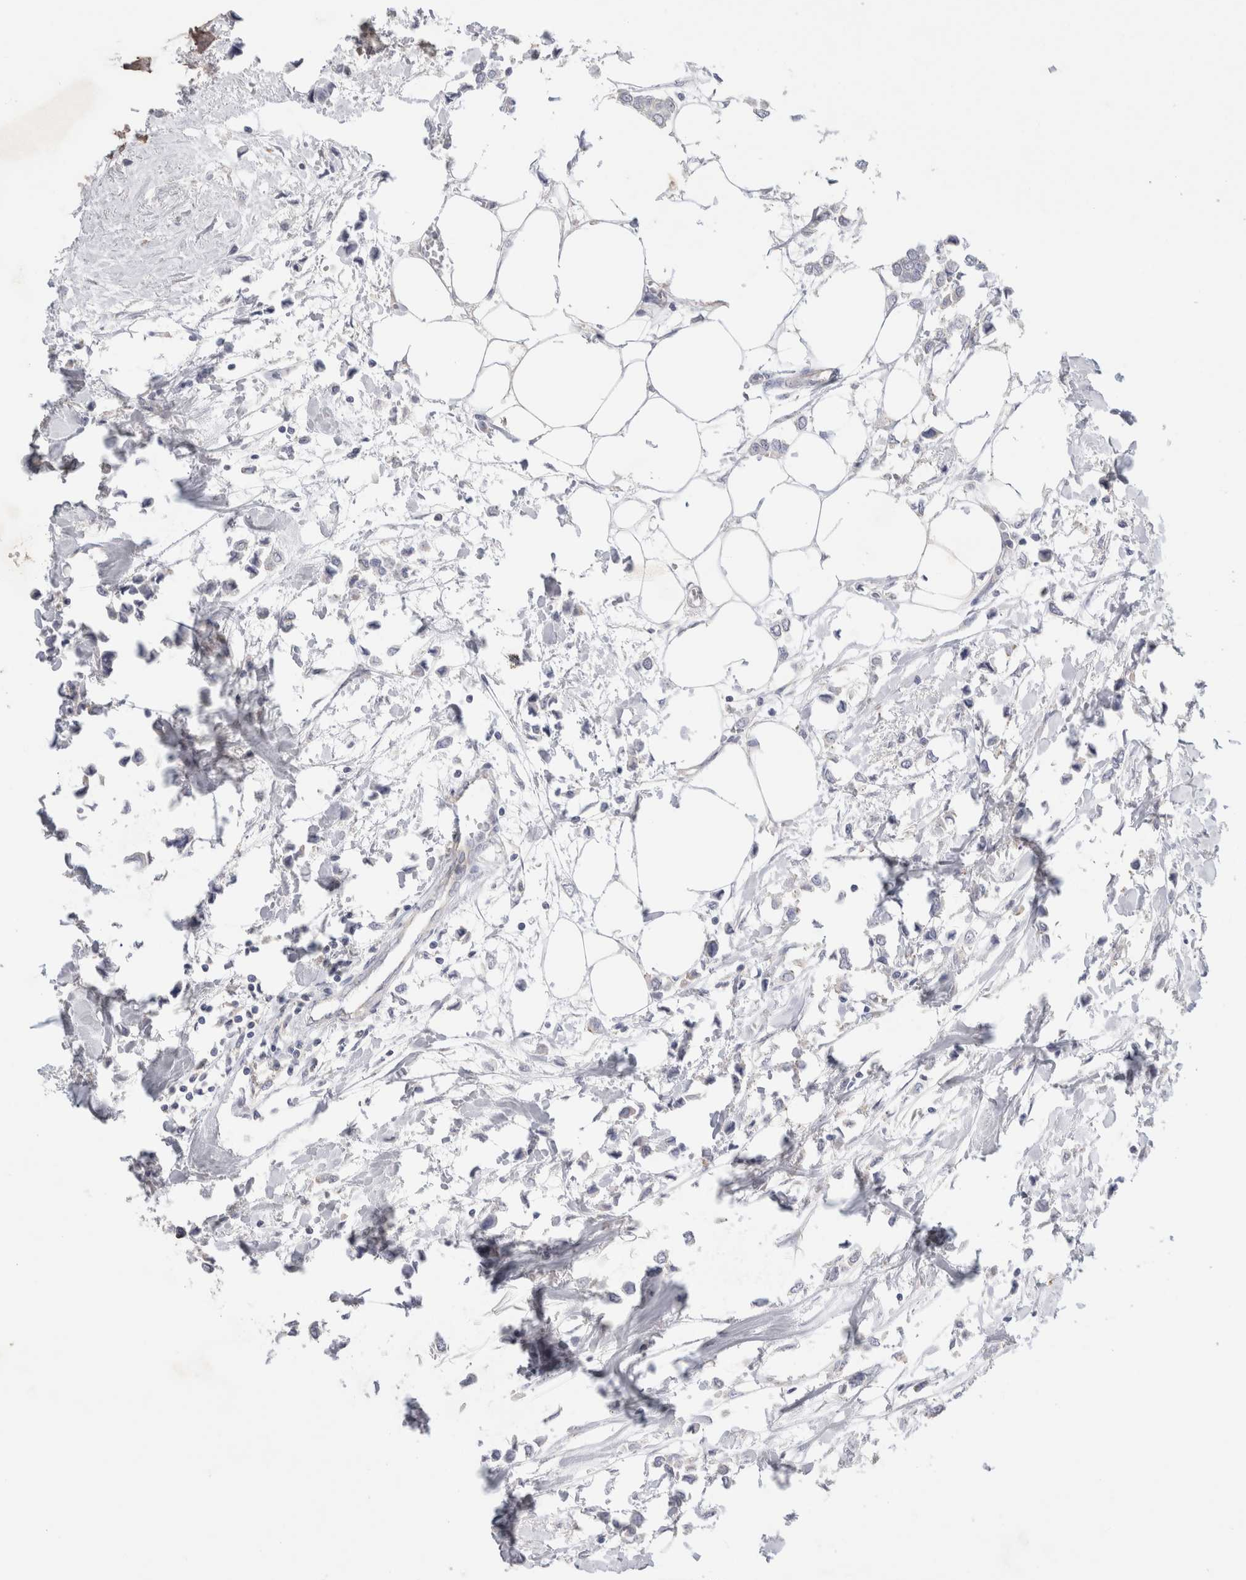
{"staining": {"intensity": "negative", "quantity": "none", "location": "none"}, "tissue": "breast cancer", "cell_type": "Tumor cells", "image_type": "cancer", "snomed": [{"axis": "morphology", "description": "Lobular carcinoma"}, {"axis": "topography", "description": "Breast"}], "caption": "Tumor cells are negative for protein expression in human lobular carcinoma (breast).", "gene": "ZNF23", "patient": {"sex": "female", "age": 51}}